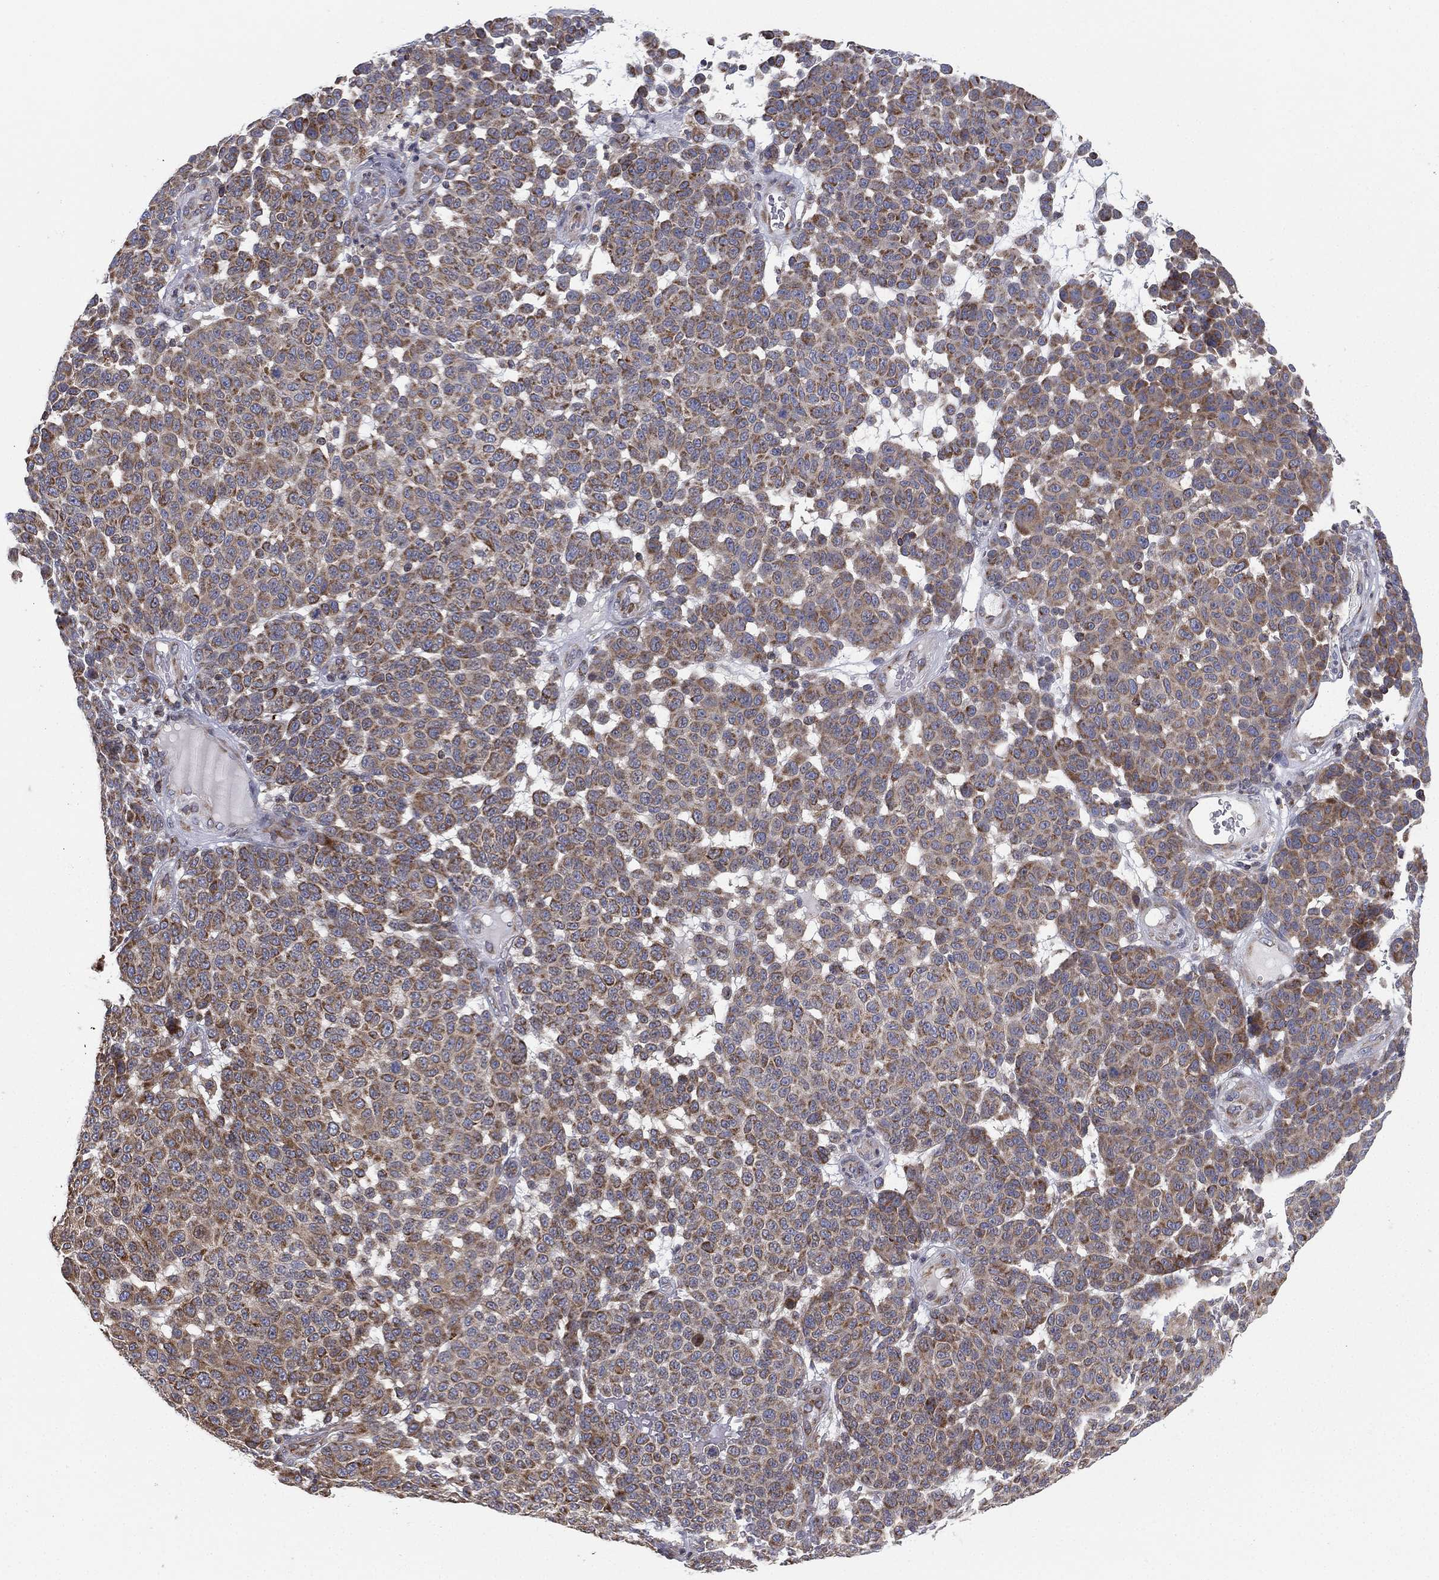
{"staining": {"intensity": "moderate", "quantity": "25%-75%", "location": "cytoplasmic/membranous"}, "tissue": "melanoma", "cell_type": "Tumor cells", "image_type": "cancer", "snomed": [{"axis": "morphology", "description": "Malignant melanoma, NOS"}, {"axis": "topography", "description": "Skin"}], "caption": "A histopathology image showing moderate cytoplasmic/membranous expression in about 25%-75% of tumor cells in malignant melanoma, as visualized by brown immunohistochemical staining.", "gene": "CYB5B", "patient": {"sex": "male", "age": 59}}